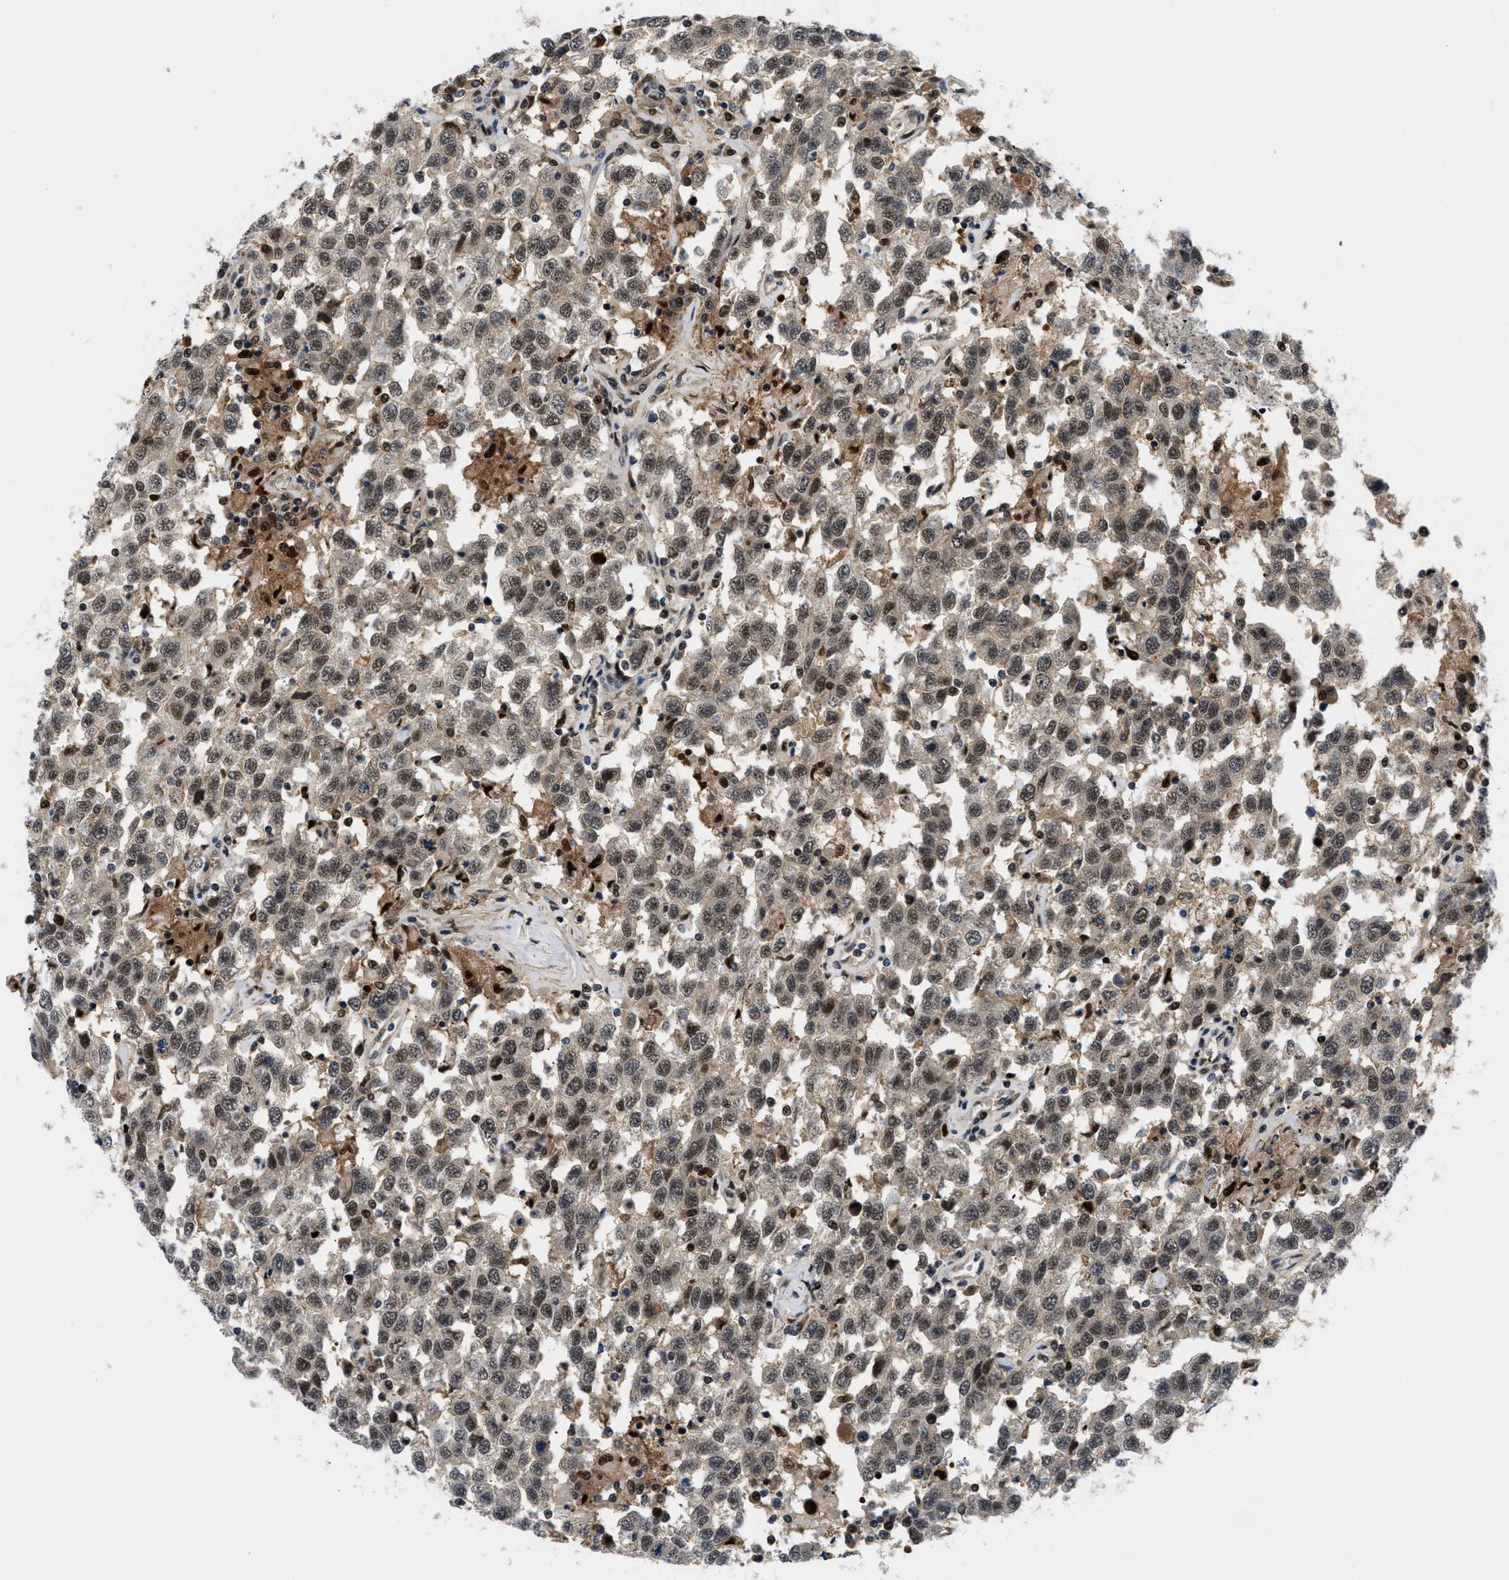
{"staining": {"intensity": "moderate", "quantity": ">75%", "location": "nuclear"}, "tissue": "testis cancer", "cell_type": "Tumor cells", "image_type": "cancer", "snomed": [{"axis": "morphology", "description": "Seminoma, NOS"}, {"axis": "topography", "description": "Testis"}], "caption": "Protein analysis of testis cancer tissue shows moderate nuclear positivity in approximately >75% of tumor cells.", "gene": "SLC29A2", "patient": {"sex": "male", "age": 41}}